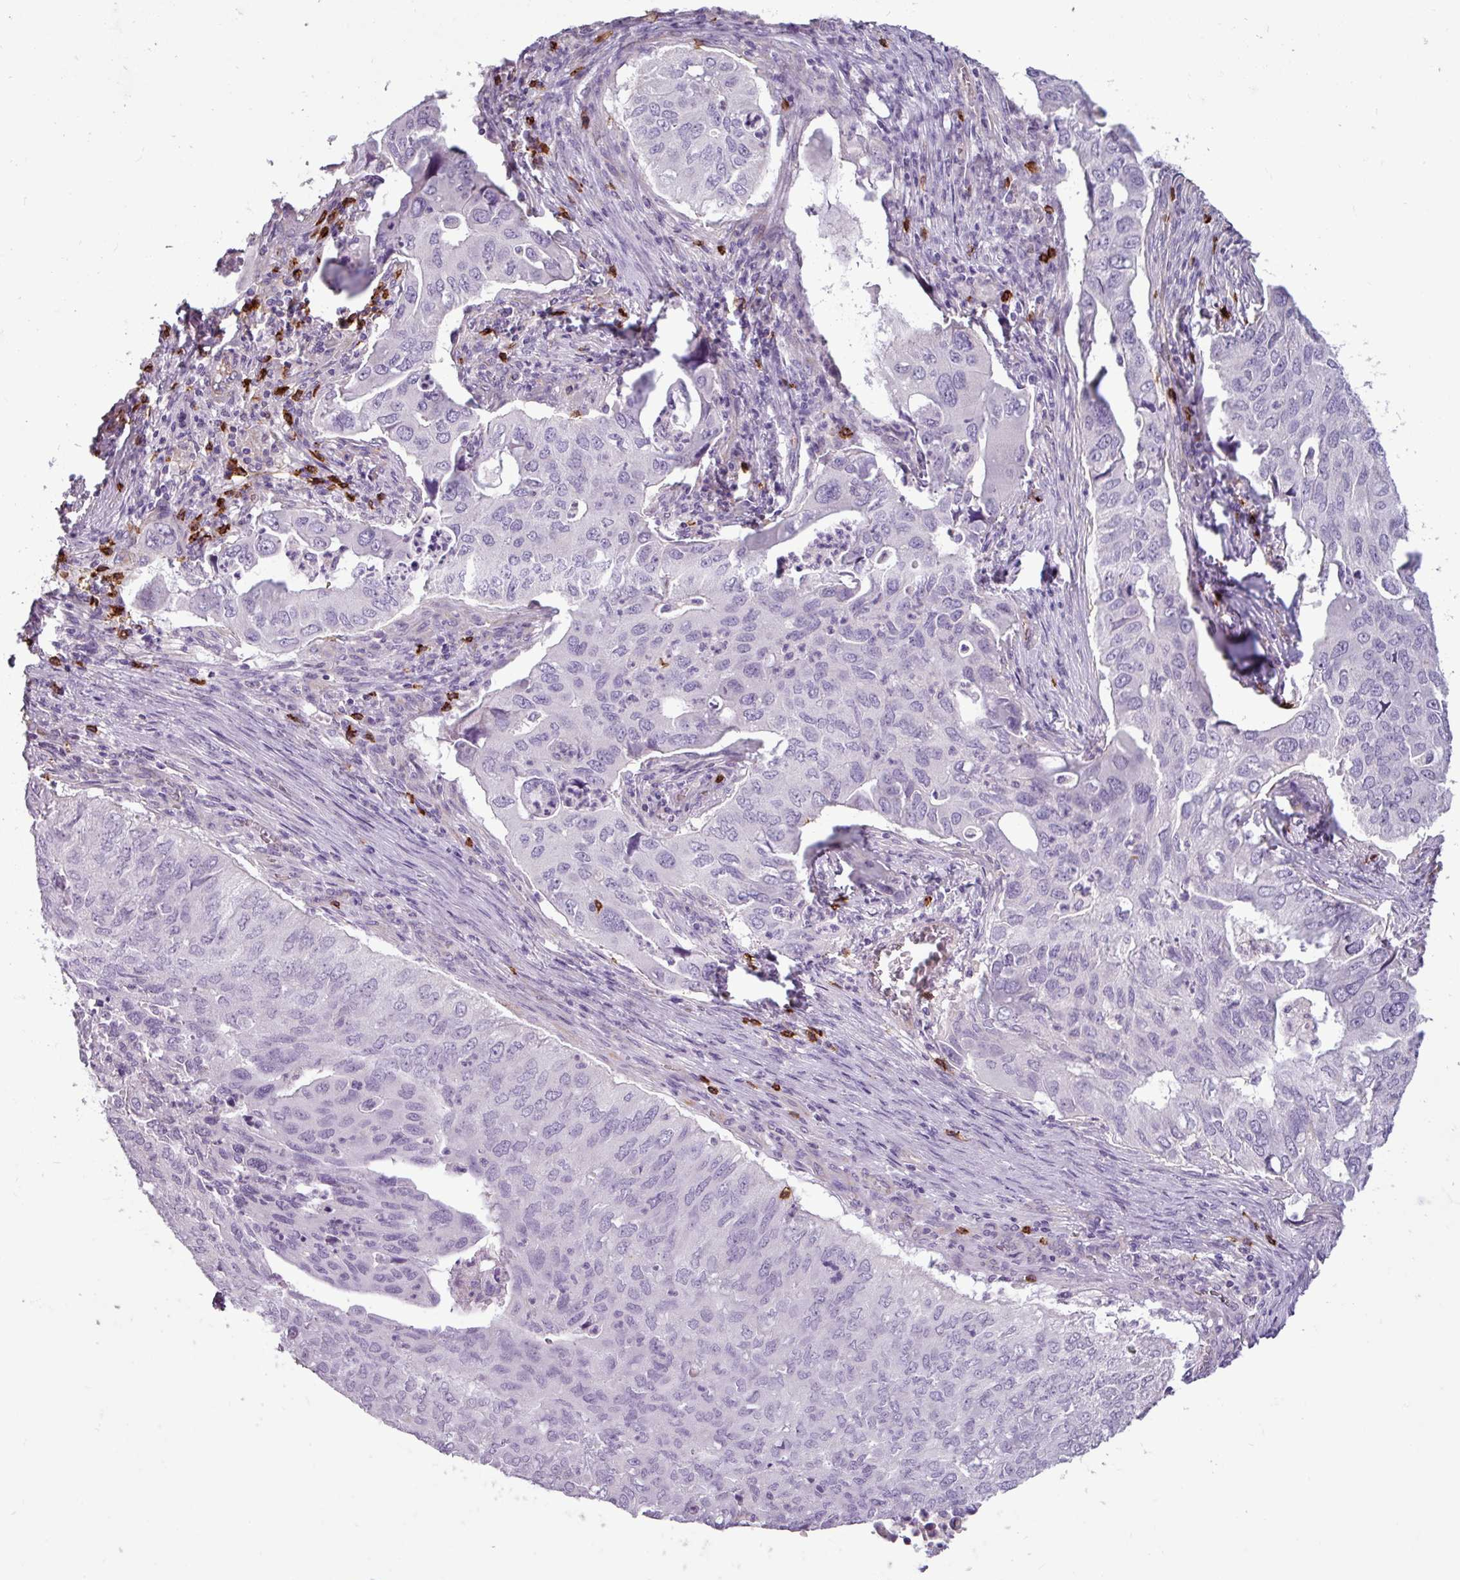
{"staining": {"intensity": "negative", "quantity": "none", "location": "none"}, "tissue": "lung cancer", "cell_type": "Tumor cells", "image_type": "cancer", "snomed": [{"axis": "morphology", "description": "Adenocarcinoma, NOS"}, {"axis": "topography", "description": "Lung"}], "caption": "A micrograph of adenocarcinoma (lung) stained for a protein displays no brown staining in tumor cells.", "gene": "CD8A", "patient": {"sex": "male", "age": 48}}